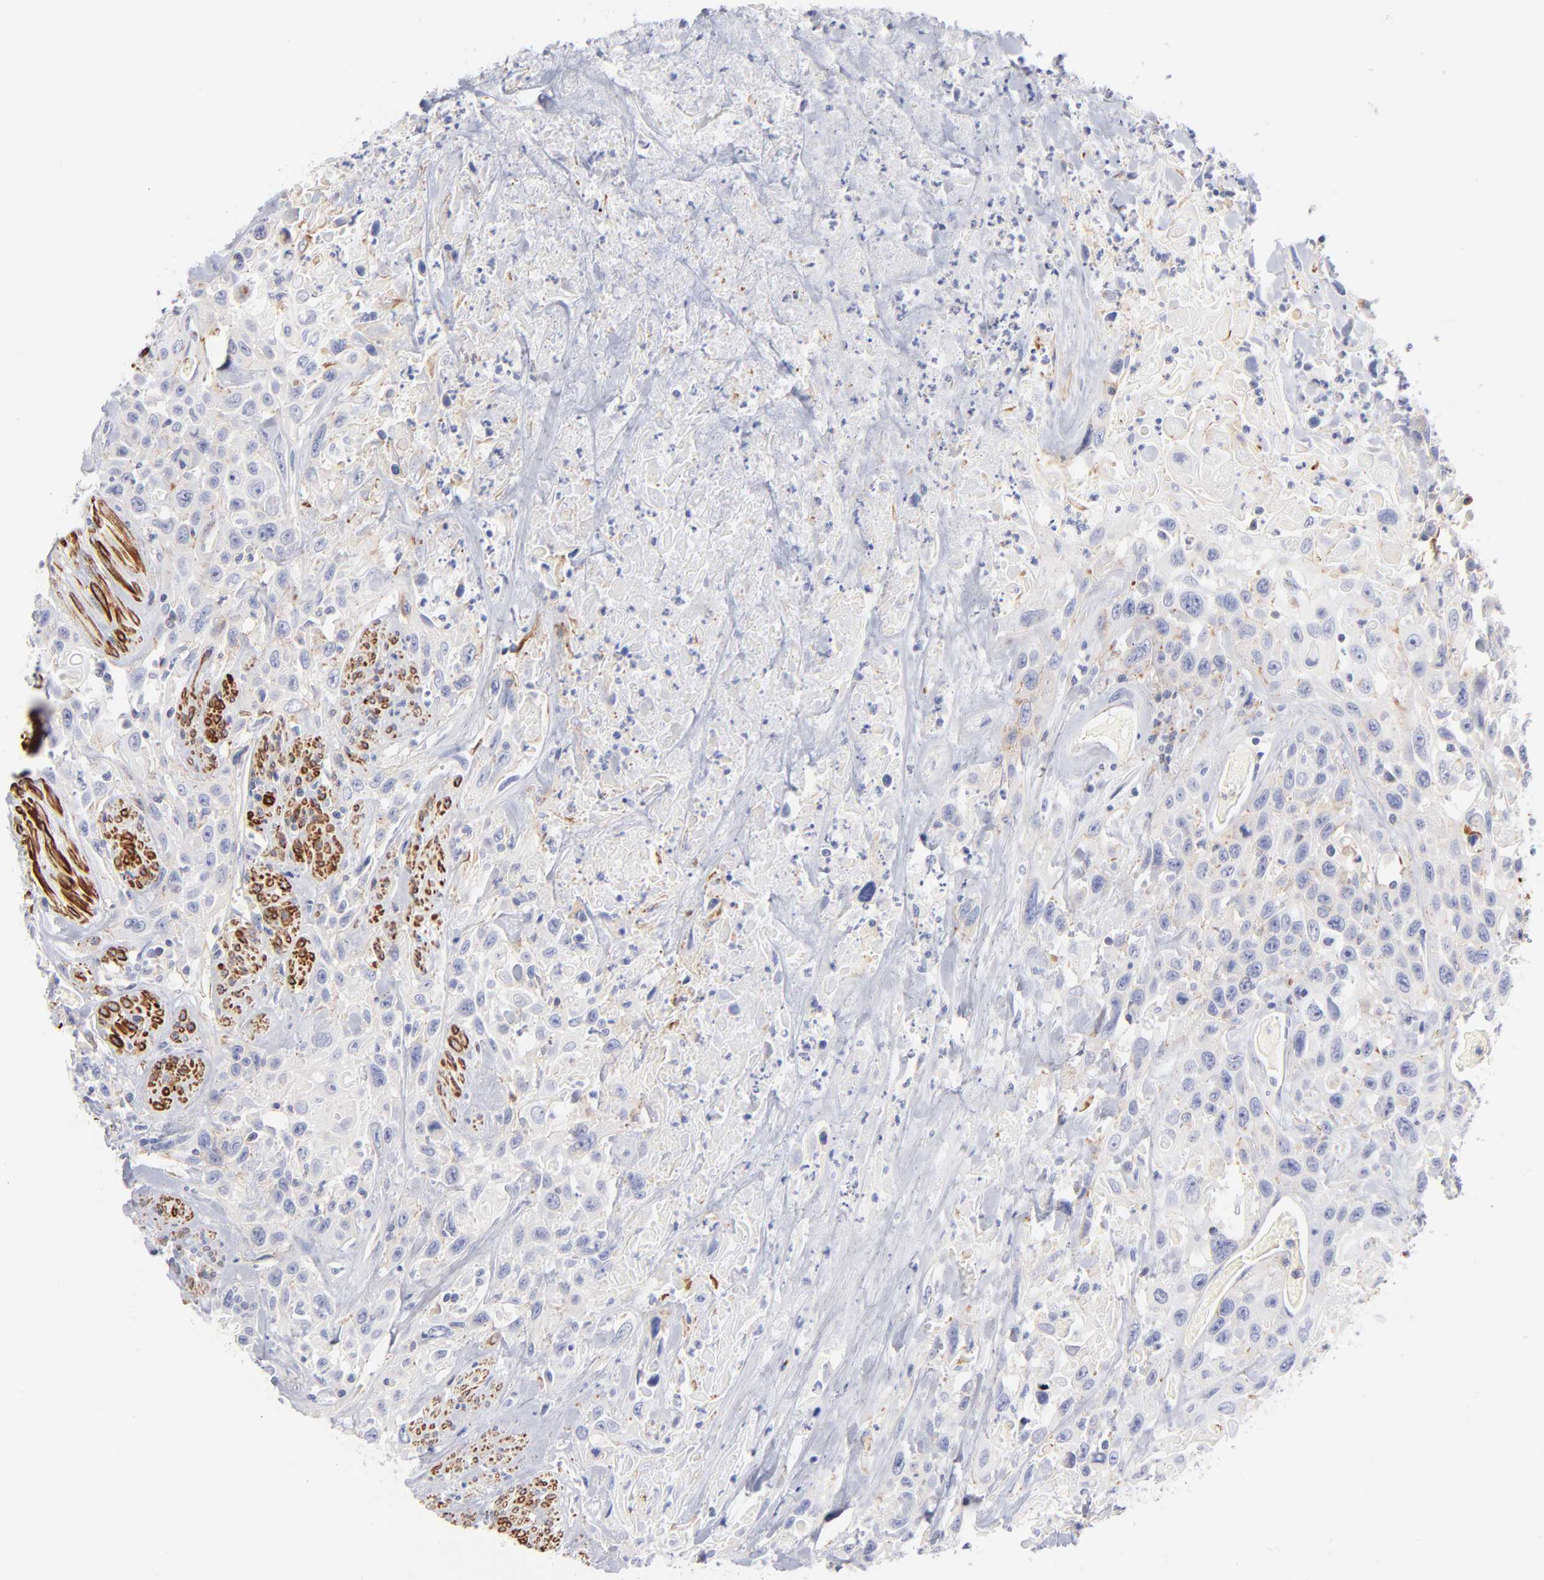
{"staining": {"intensity": "negative", "quantity": "none", "location": "none"}, "tissue": "urothelial cancer", "cell_type": "Tumor cells", "image_type": "cancer", "snomed": [{"axis": "morphology", "description": "Urothelial carcinoma, High grade"}, {"axis": "topography", "description": "Urinary bladder"}], "caption": "Immunohistochemistry of human urothelial cancer demonstrates no expression in tumor cells. (DAB IHC visualized using brightfield microscopy, high magnification).", "gene": "ACTA2", "patient": {"sex": "female", "age": 84}}